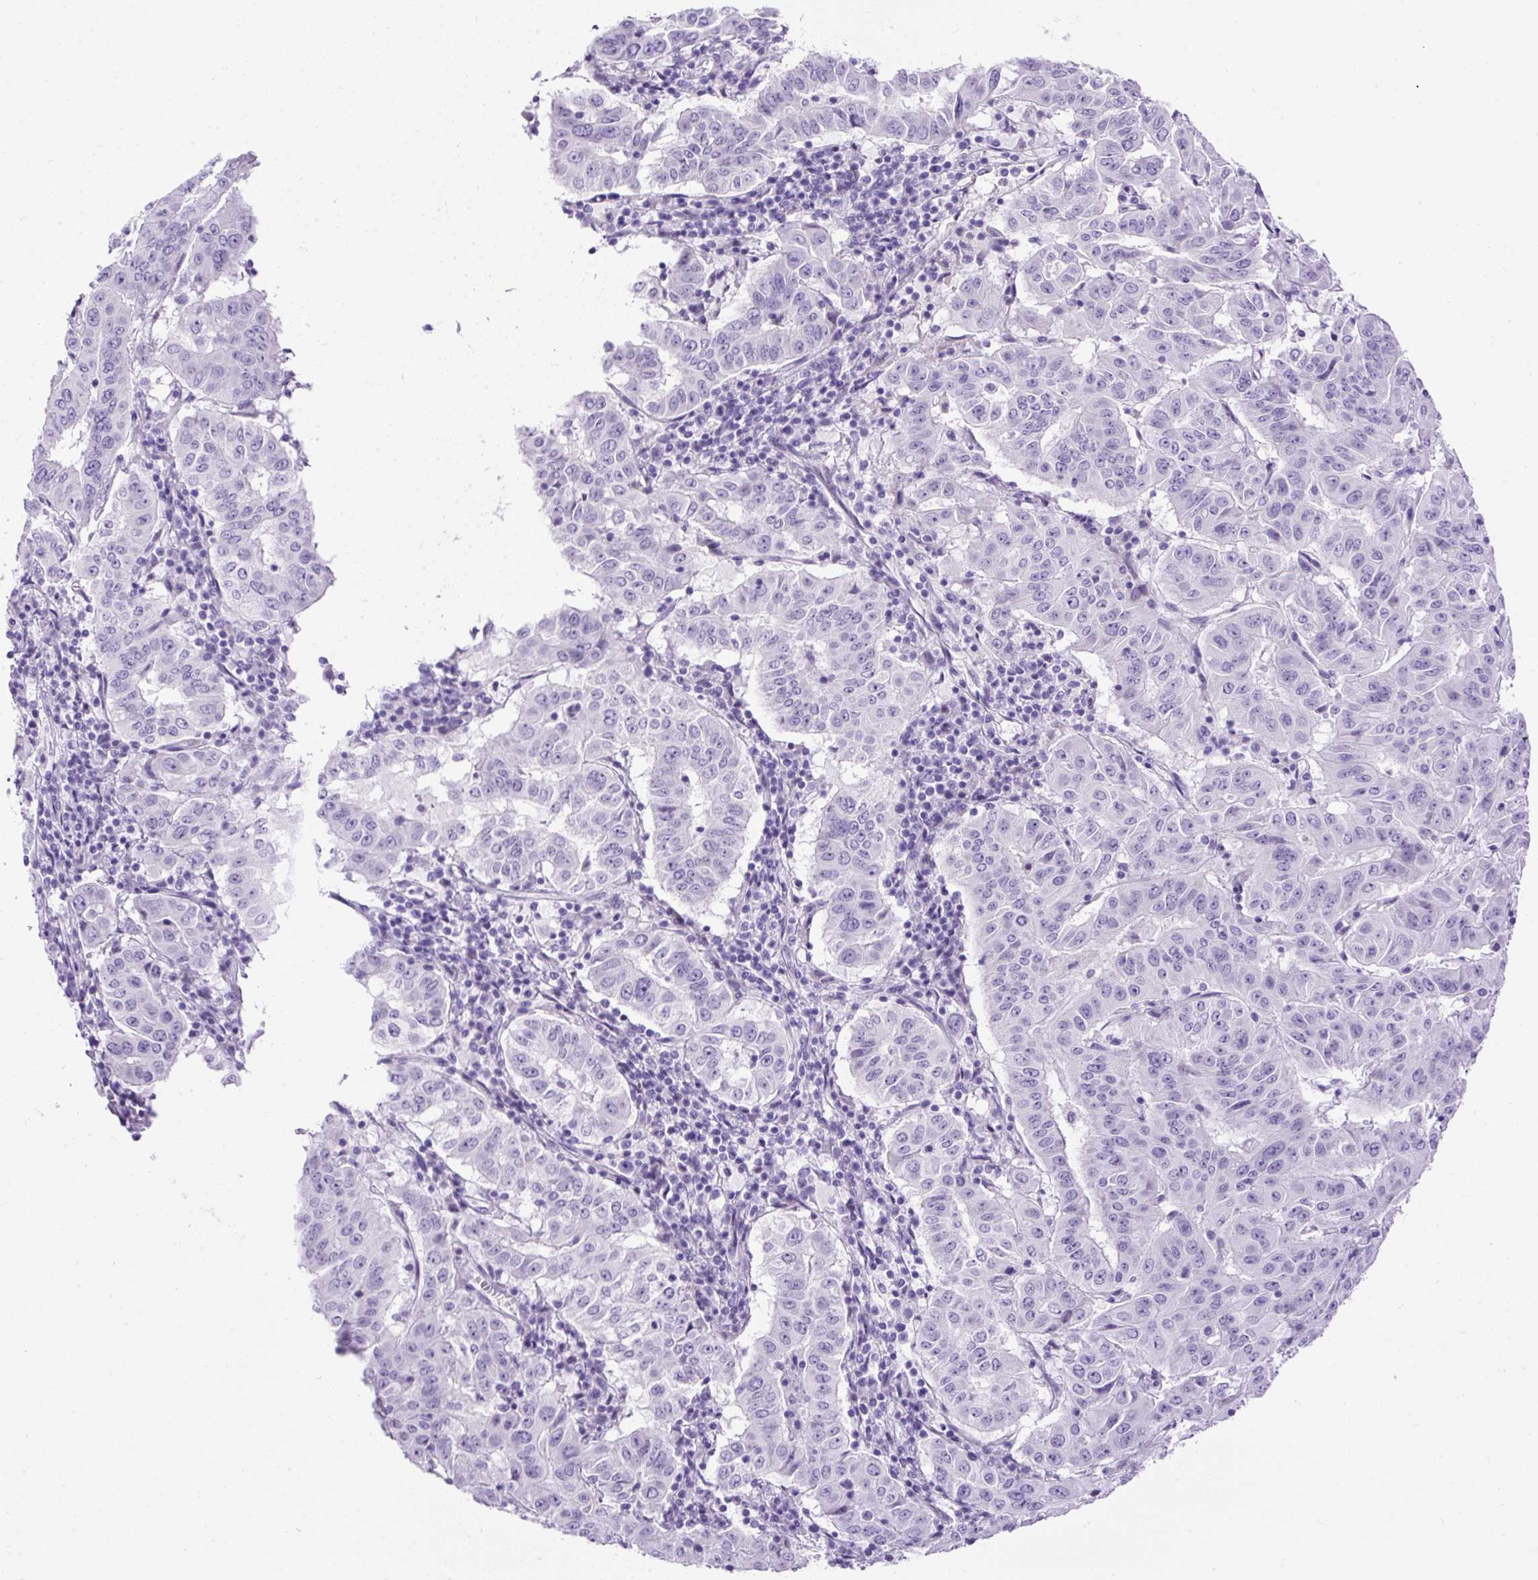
{"staining": {"intensity": "negative", "quantity": "none", "location": "none"}, "tissue": "pancreatic cancer", "cell_type": "Tumor cells", "image_type": "cancer", "snomed": [{"axis": "morphology", "description": "Adenocarcinoma, NOS"}, {"axis": "topography", "description": "Pancreas"}], "caption": "There is no significant positivity in tumor cells of pancreatic adenocarcinoma.", "gene": "UPP1", "patient": {"sex": "male", "age": 63}}